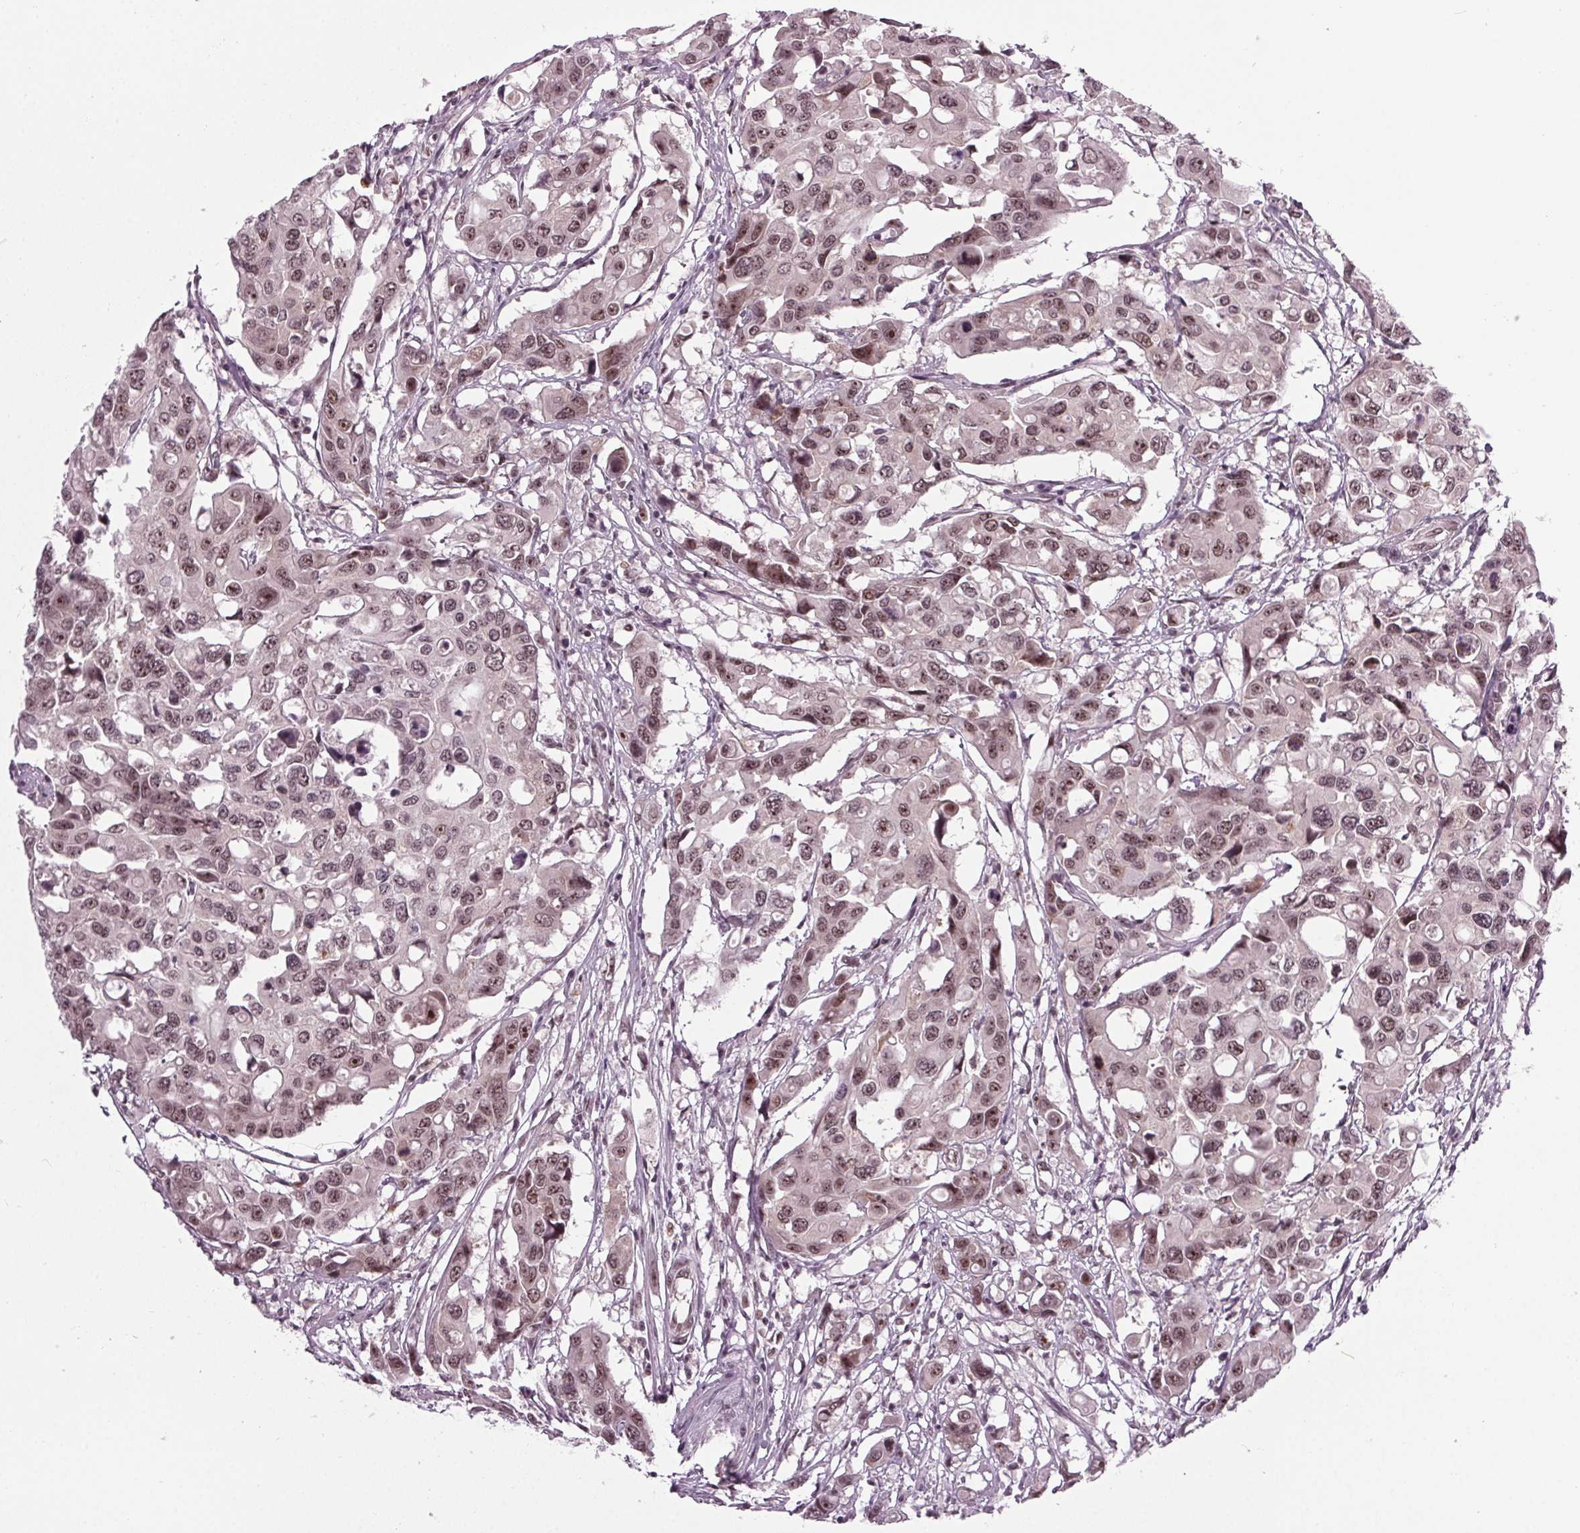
{"staining": {"intensity": "weak", "quantity": ">75%", "location": "nuclear"}, "tissue": "colorectal cancer", "cell_type": "Tumor cells", "image_type": "cancer", "snomed": [{"axis": "morphology", "description": "Adenocarcinoma, NOS"}, {"axis": "topography", "description": "Colon"}], "caption": "Brown immunohistochemical staining in human colorectal cancer (adenocarcinoma) reveals weak nuclear positivity in approximately >75% of tumor cells. Using DAB (3,3'-diaminobenzidine) (brown) and hematoxylin (blue) stains, captured at high magnification using brightfield microscopy.", "gene": "DDX41", "patient": {"sex": "male", "age": 77}}